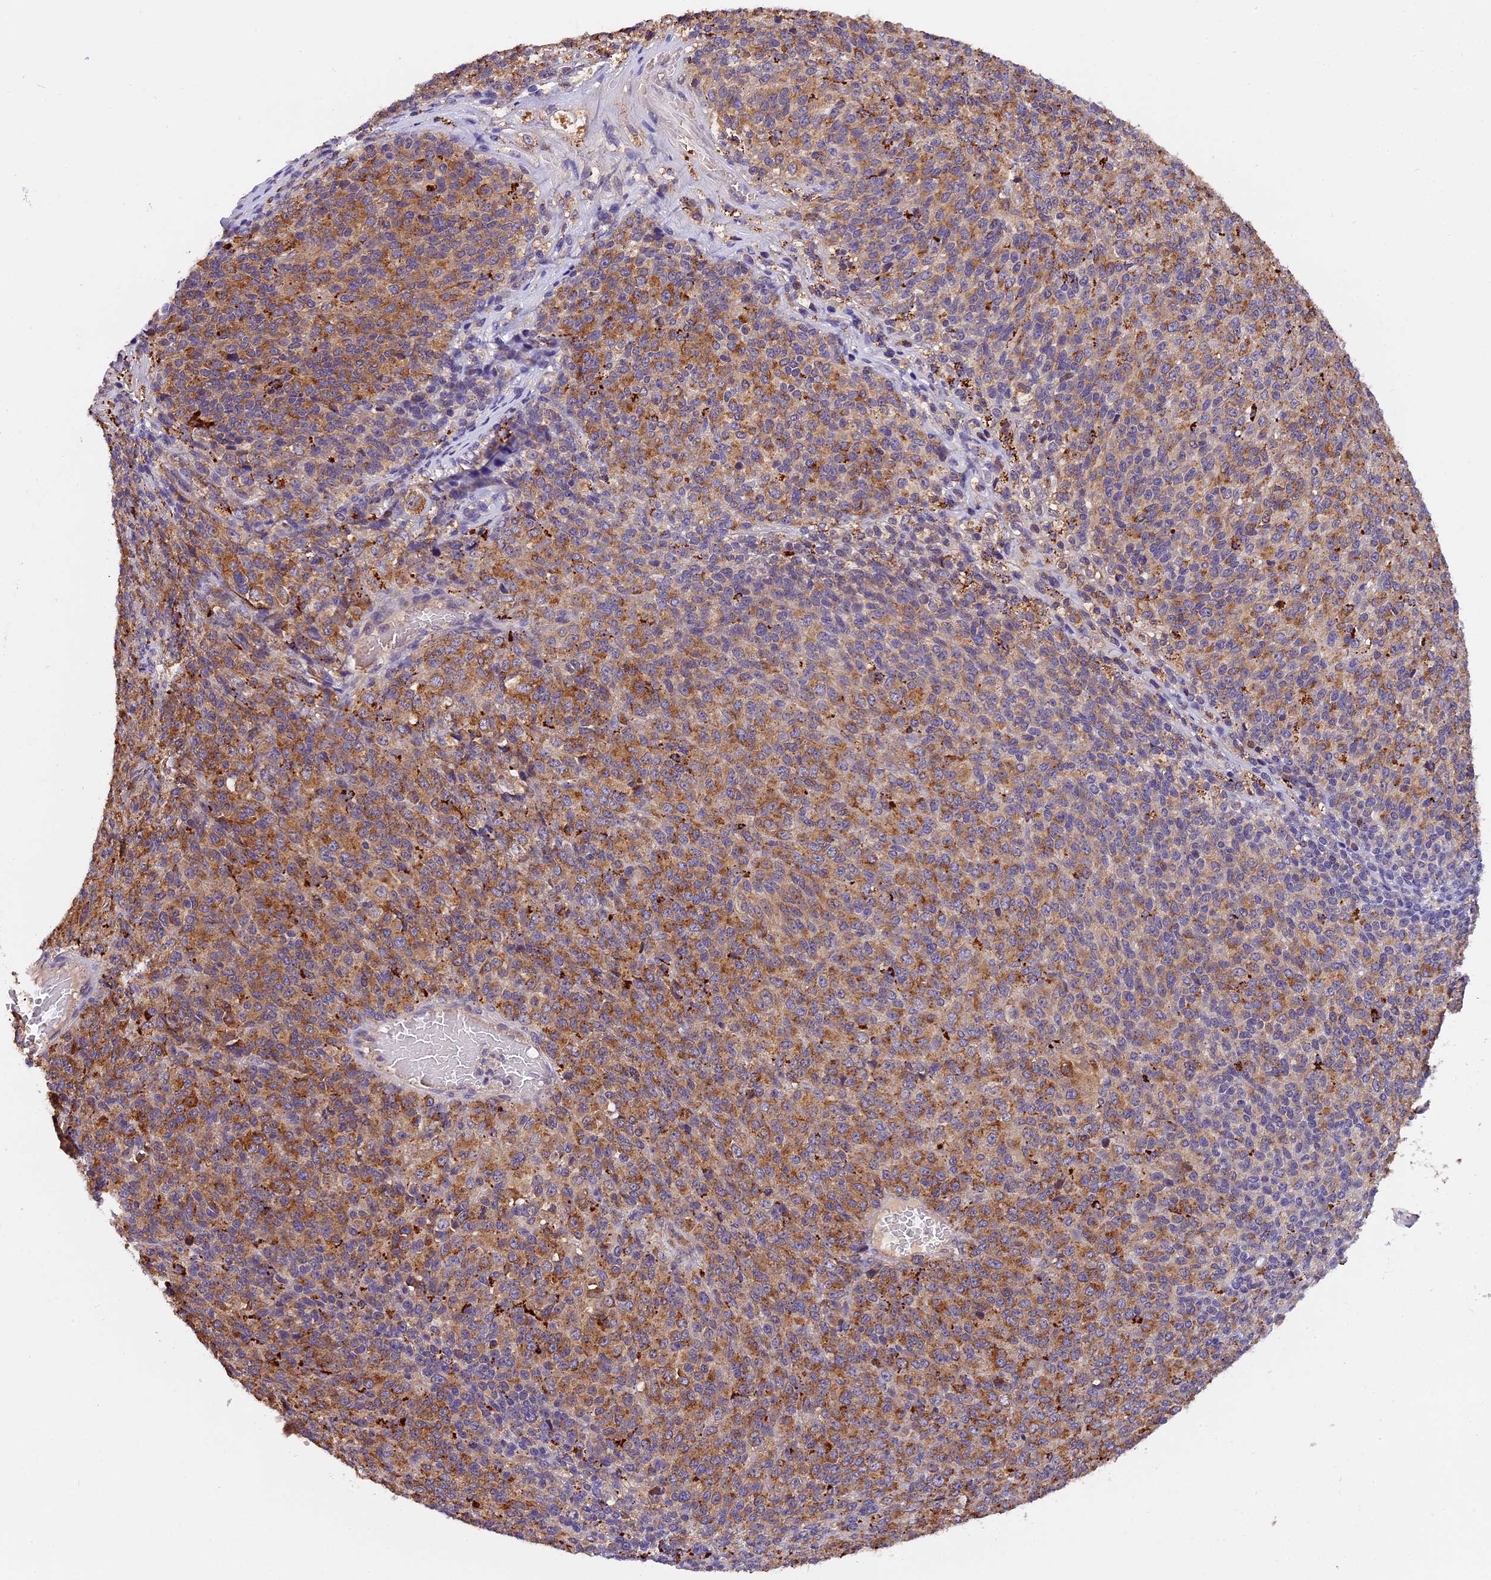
{"staining": {"intensity": "moderate", "quantity": ">75%", "location": "cytoplasmic/membranous"}, "tissue": "melanoma", "cell_type": "Tumor cells", "image_type": "cancer", "snomed": [{"axis": "morphology", "description": "Malignant melanoma, Metastatic site"}, {"axis": "topography", "description": "Brain"}], "caption": "Immunohistochemical staining of human malignant melanoma (metastatic site) reveals medium levels of moderate cytoplasmic/membranous protein expression in approximately >75% of tumor cells.", "gene": "COPE", "patient": {"sex": "female", "age": 56}}